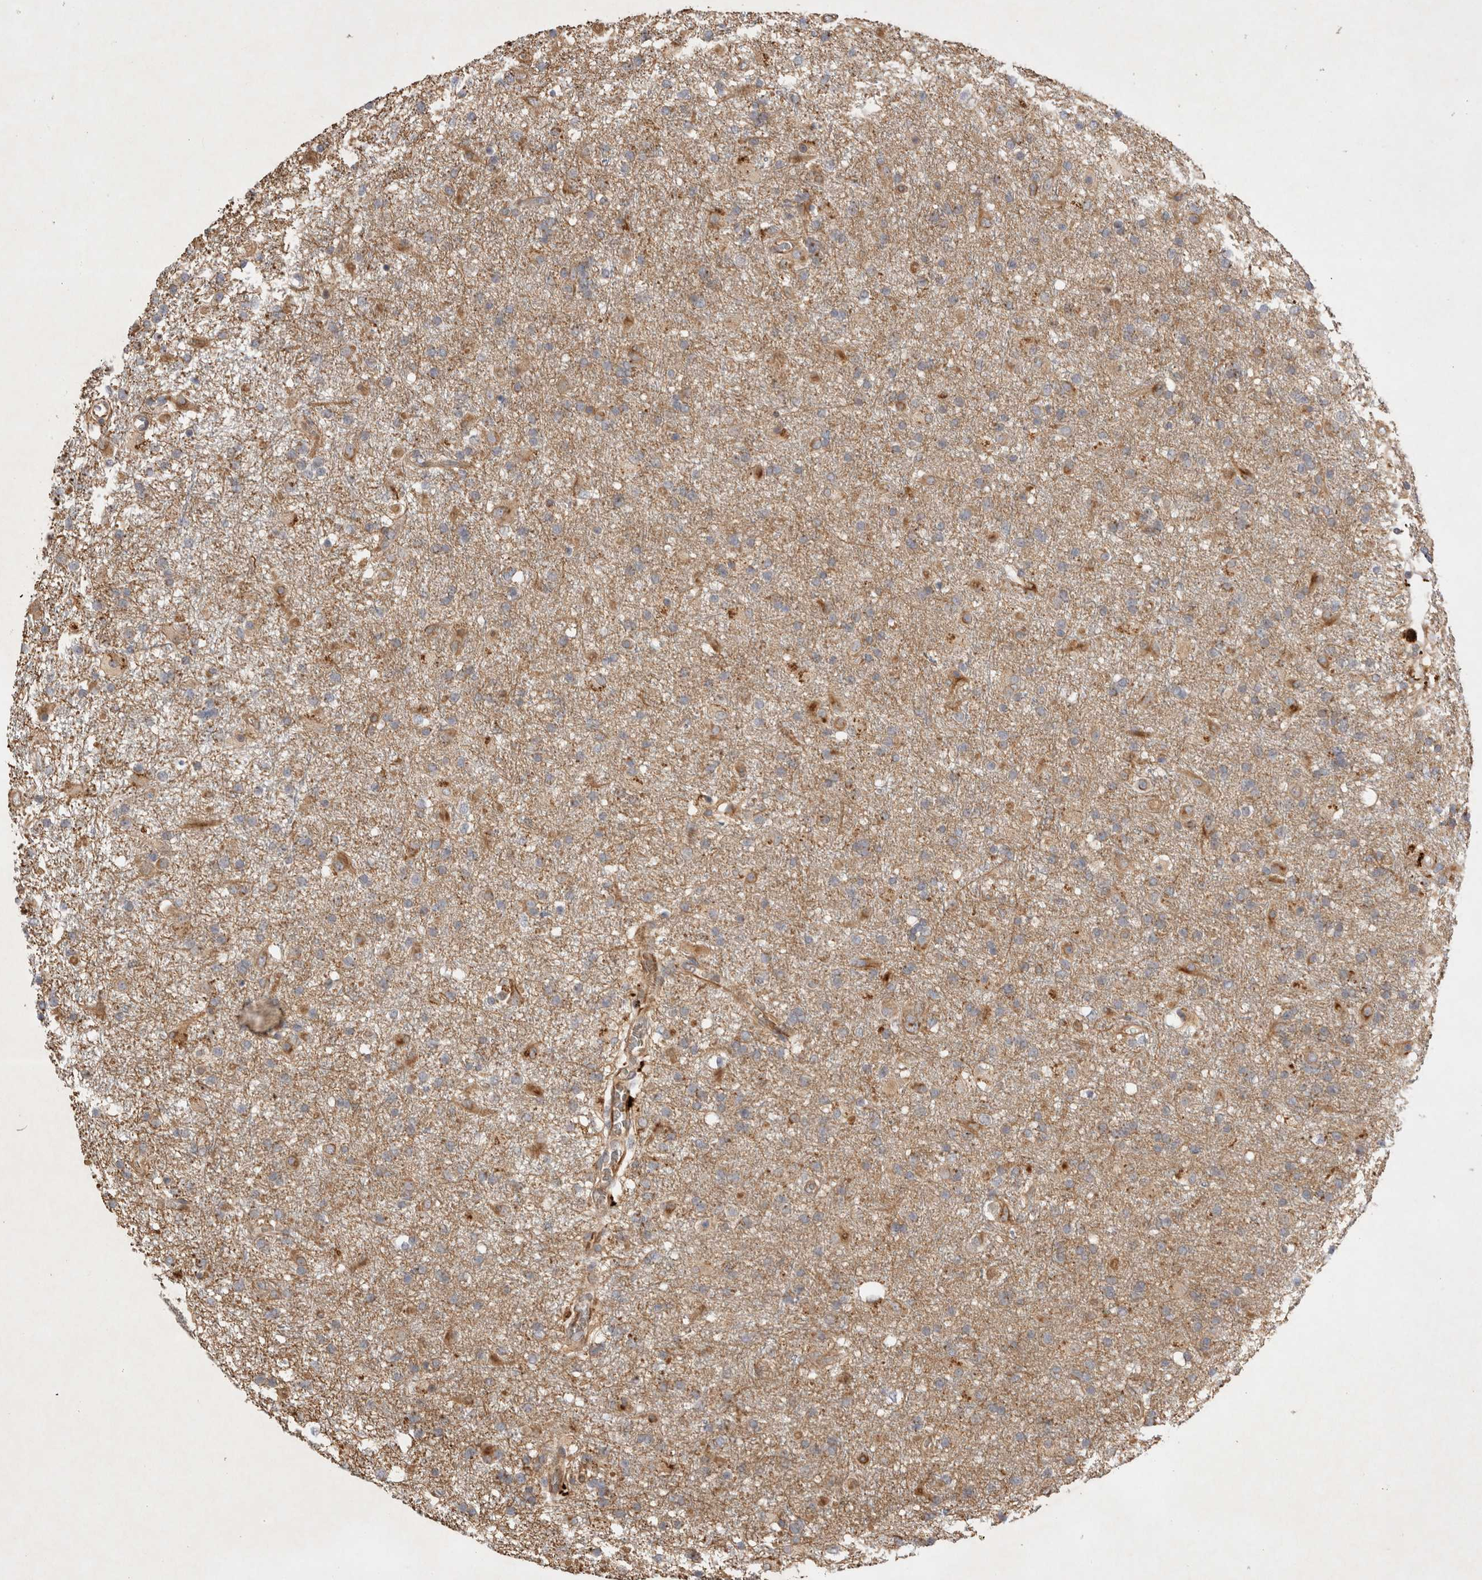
{"staining": {"intensity": "moderate", "quantity": "<25%", "location": "cytoplasmic/membranous"}, "tissue": "glioma", "cell_type": "Tumor cells", "image_type": "cancer", "snomed": [{"axis": "morphology", "description": "Glioma, malignant, Low grade"}, {"axis": "topography", "description": "Brain"}], "caption": "Immunohistochemistry (DAB) staining of human malignant glioma (low-grade) reveals moderate cytoplasmic/membranous protein staining in approximately <25% of tumor cells.", "gene": "NMU", "patient": {"sex": "male", "age": 65}}